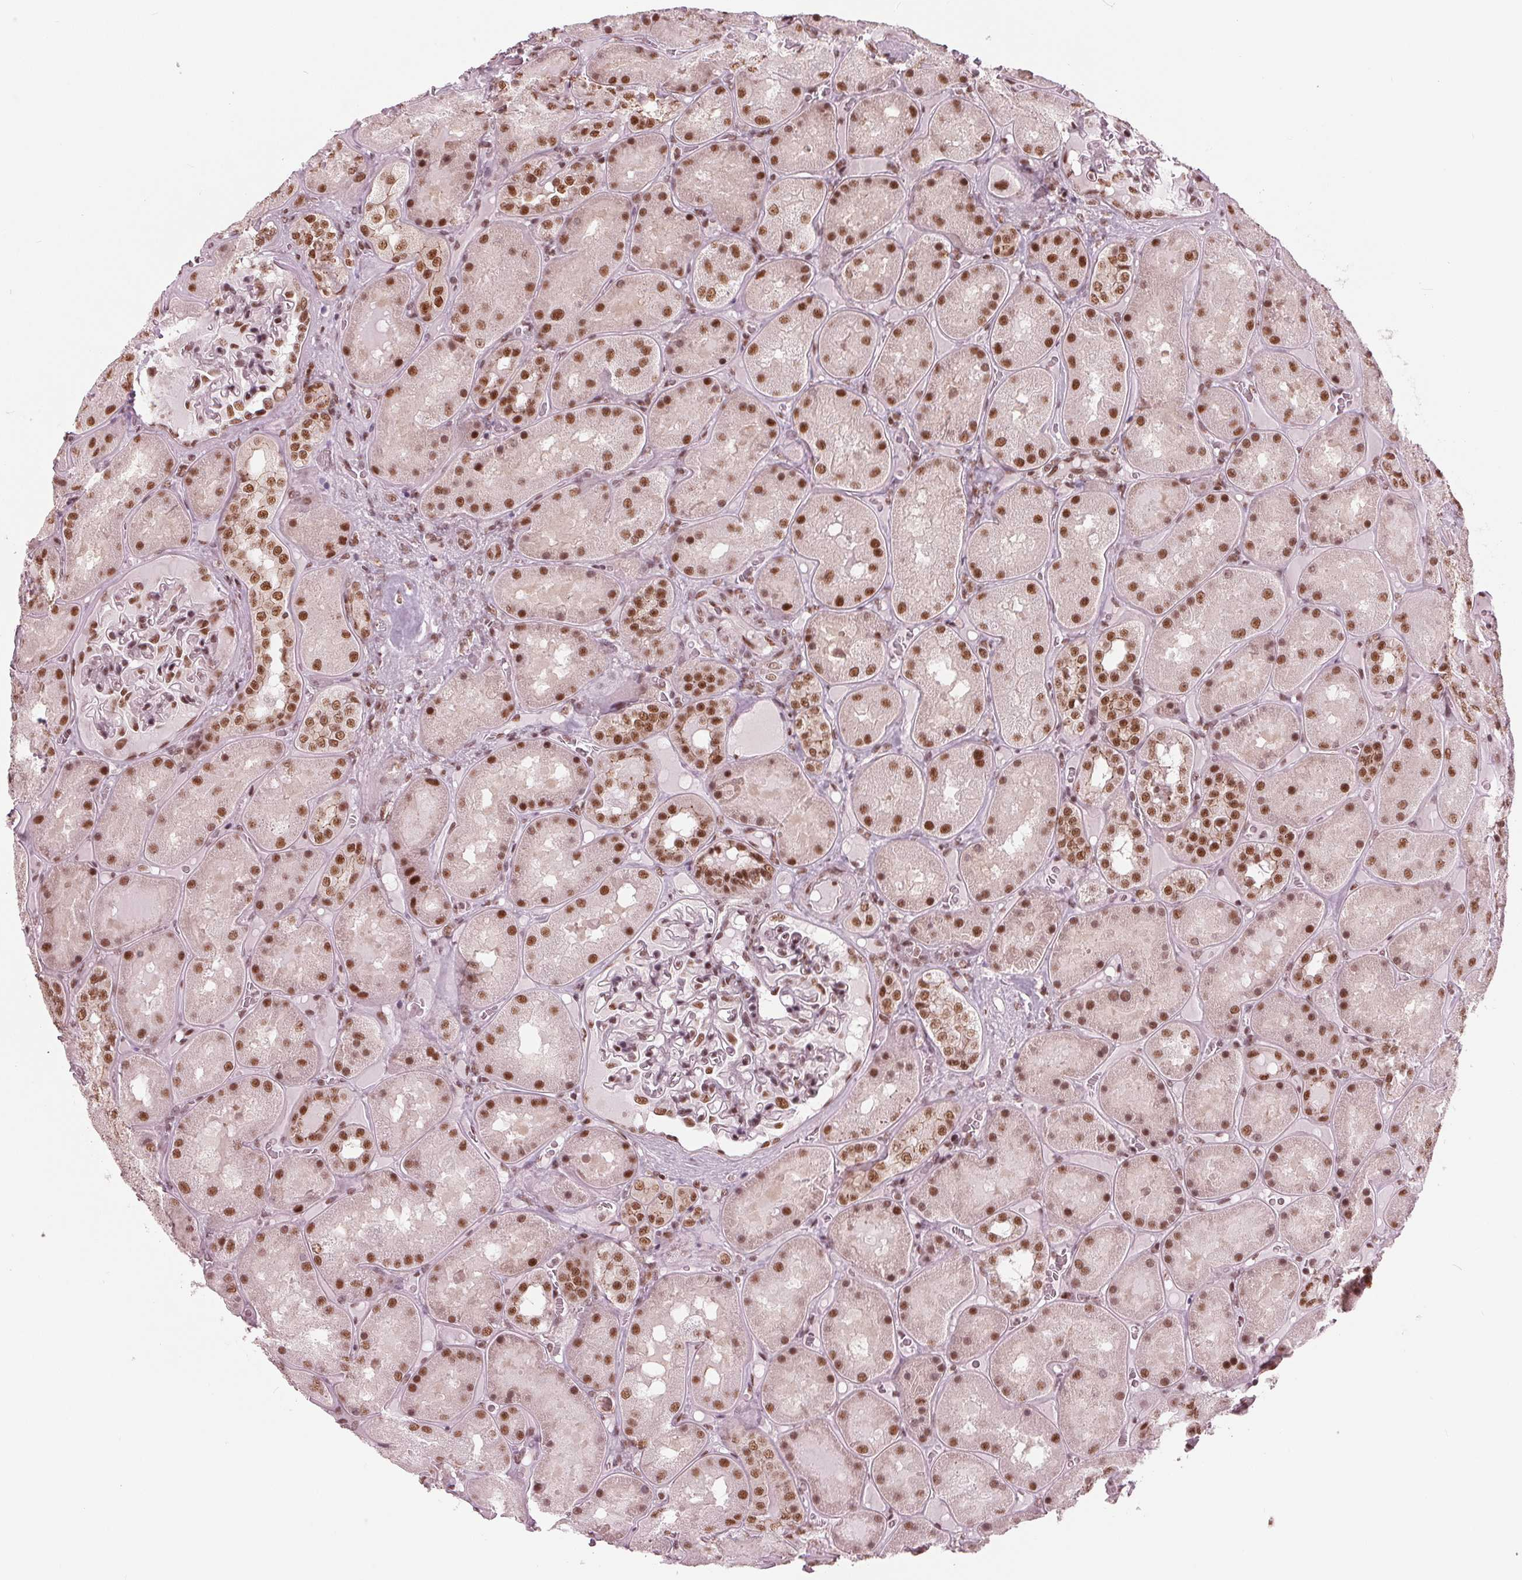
{"staining": {"intensity": "strong", "quantity": "25%-75%", "location": "nuclear"}, "tissue": "kidney", "cell_type": "Cells in glomeruli", "image_type": "normal", "snomed": [{"axis": "morphology", "description": "Normal tissue, NOS"}, {"axis": "topography", "description": "Kidney"}], "caption": "The immunohistochemical stain highlights strong nuclear positivity in cells in glomeruli of benign kidney.", "gene": "LSM2", "patient": {"sex": "male", "age": 73}}